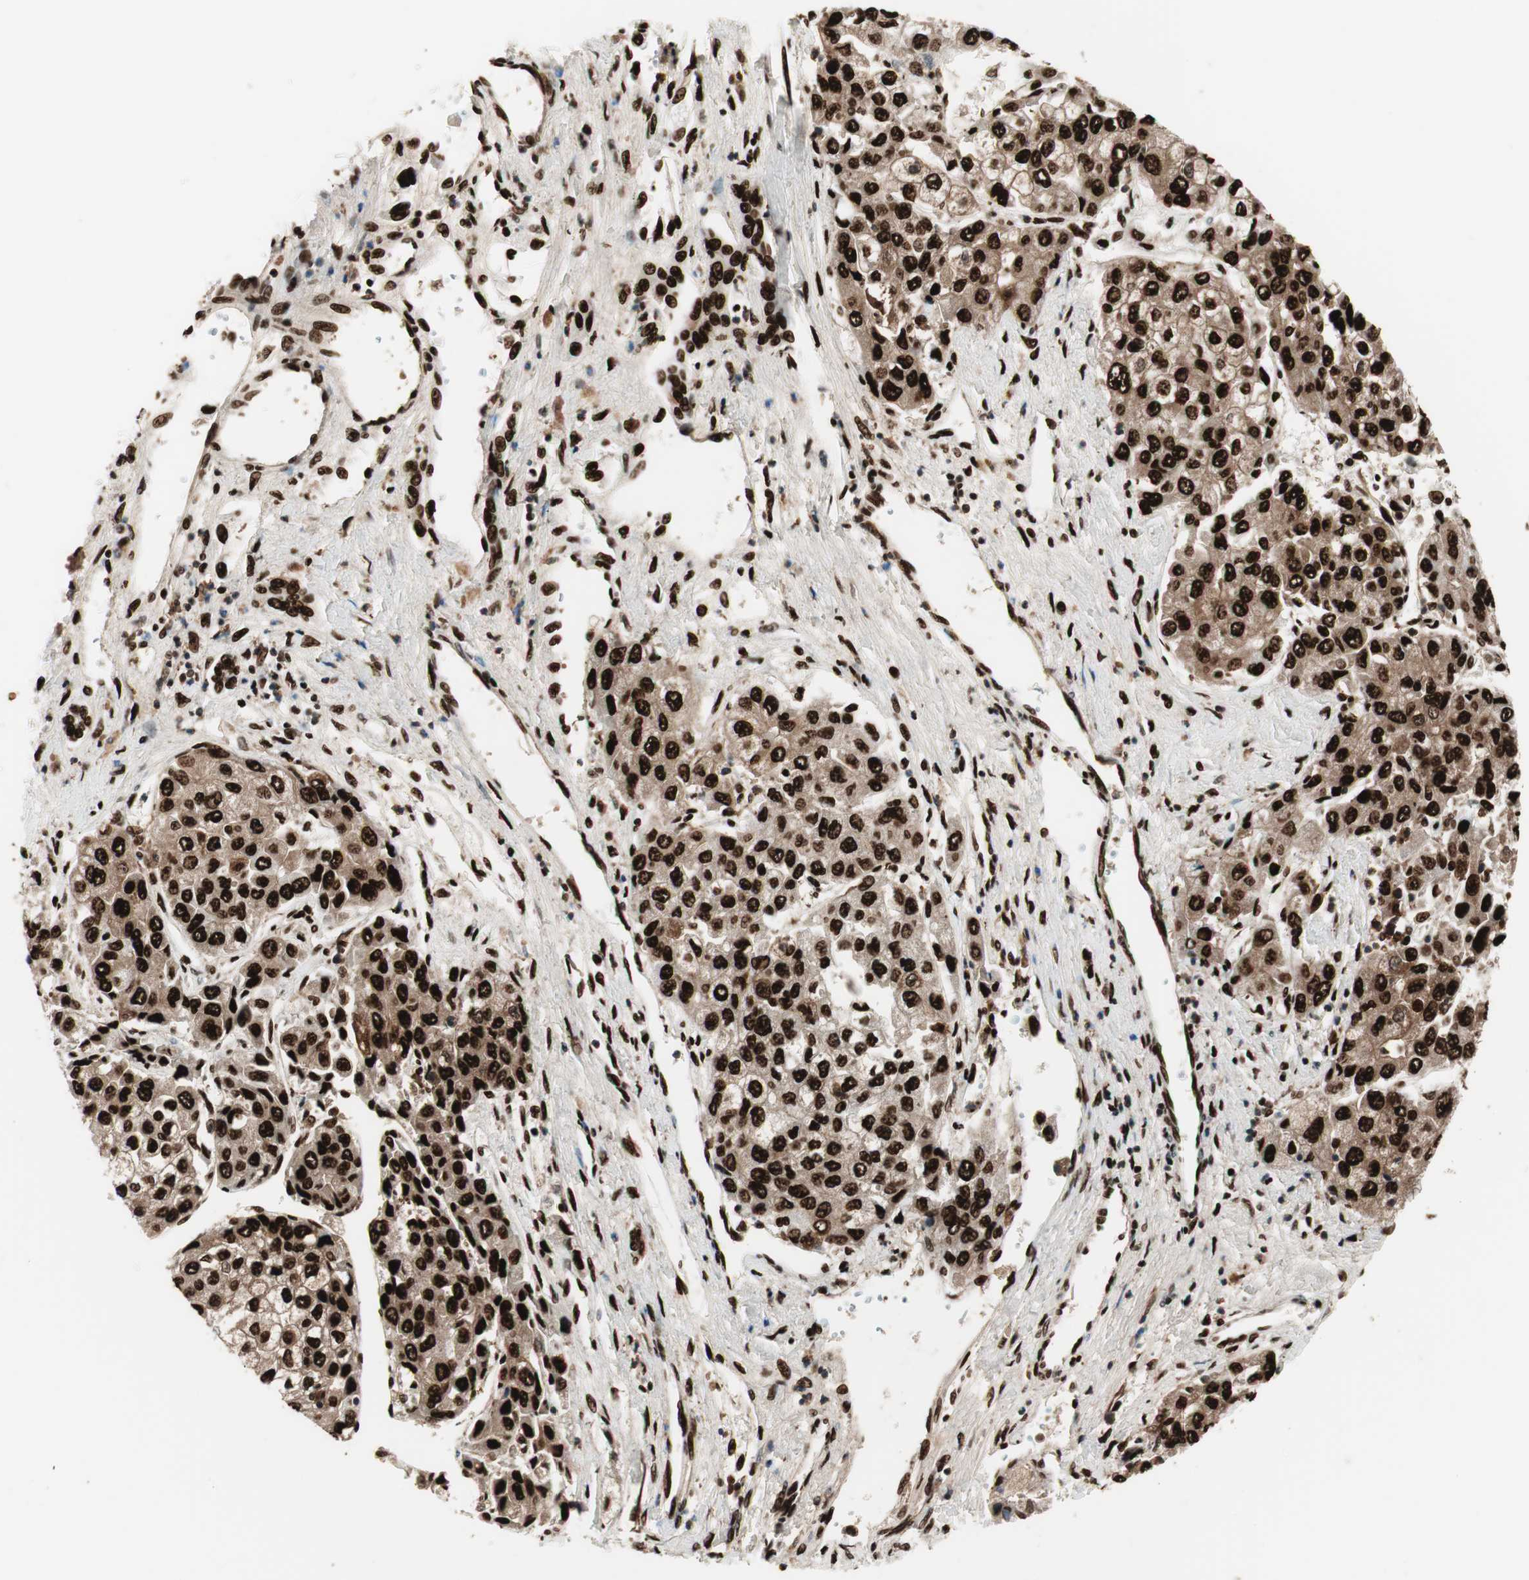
{"staining": {"intensity": "strong", "quantity": ">75%", "location": "cytoplasmic/membranous,nuclear"}, "tissue": "liver cancer", "cell_type": "Tumor cells", "image_type": "cancer", "snomed": [{"axis": "morphology", "description": "Carcinoma, Hepatocellular, NOS"}, {"axis": "topography", "description": "Liver"}], "caption": "A high-resolution photomicrograph shows immunohistochemistry staining of liver cancer, which demonstrates strong cytoplasmic/membranous and nuclear positivity in approximately >75% of tumor cells.", "gene": "PSME3", "patient": {"sex": "female", "age": 66}}